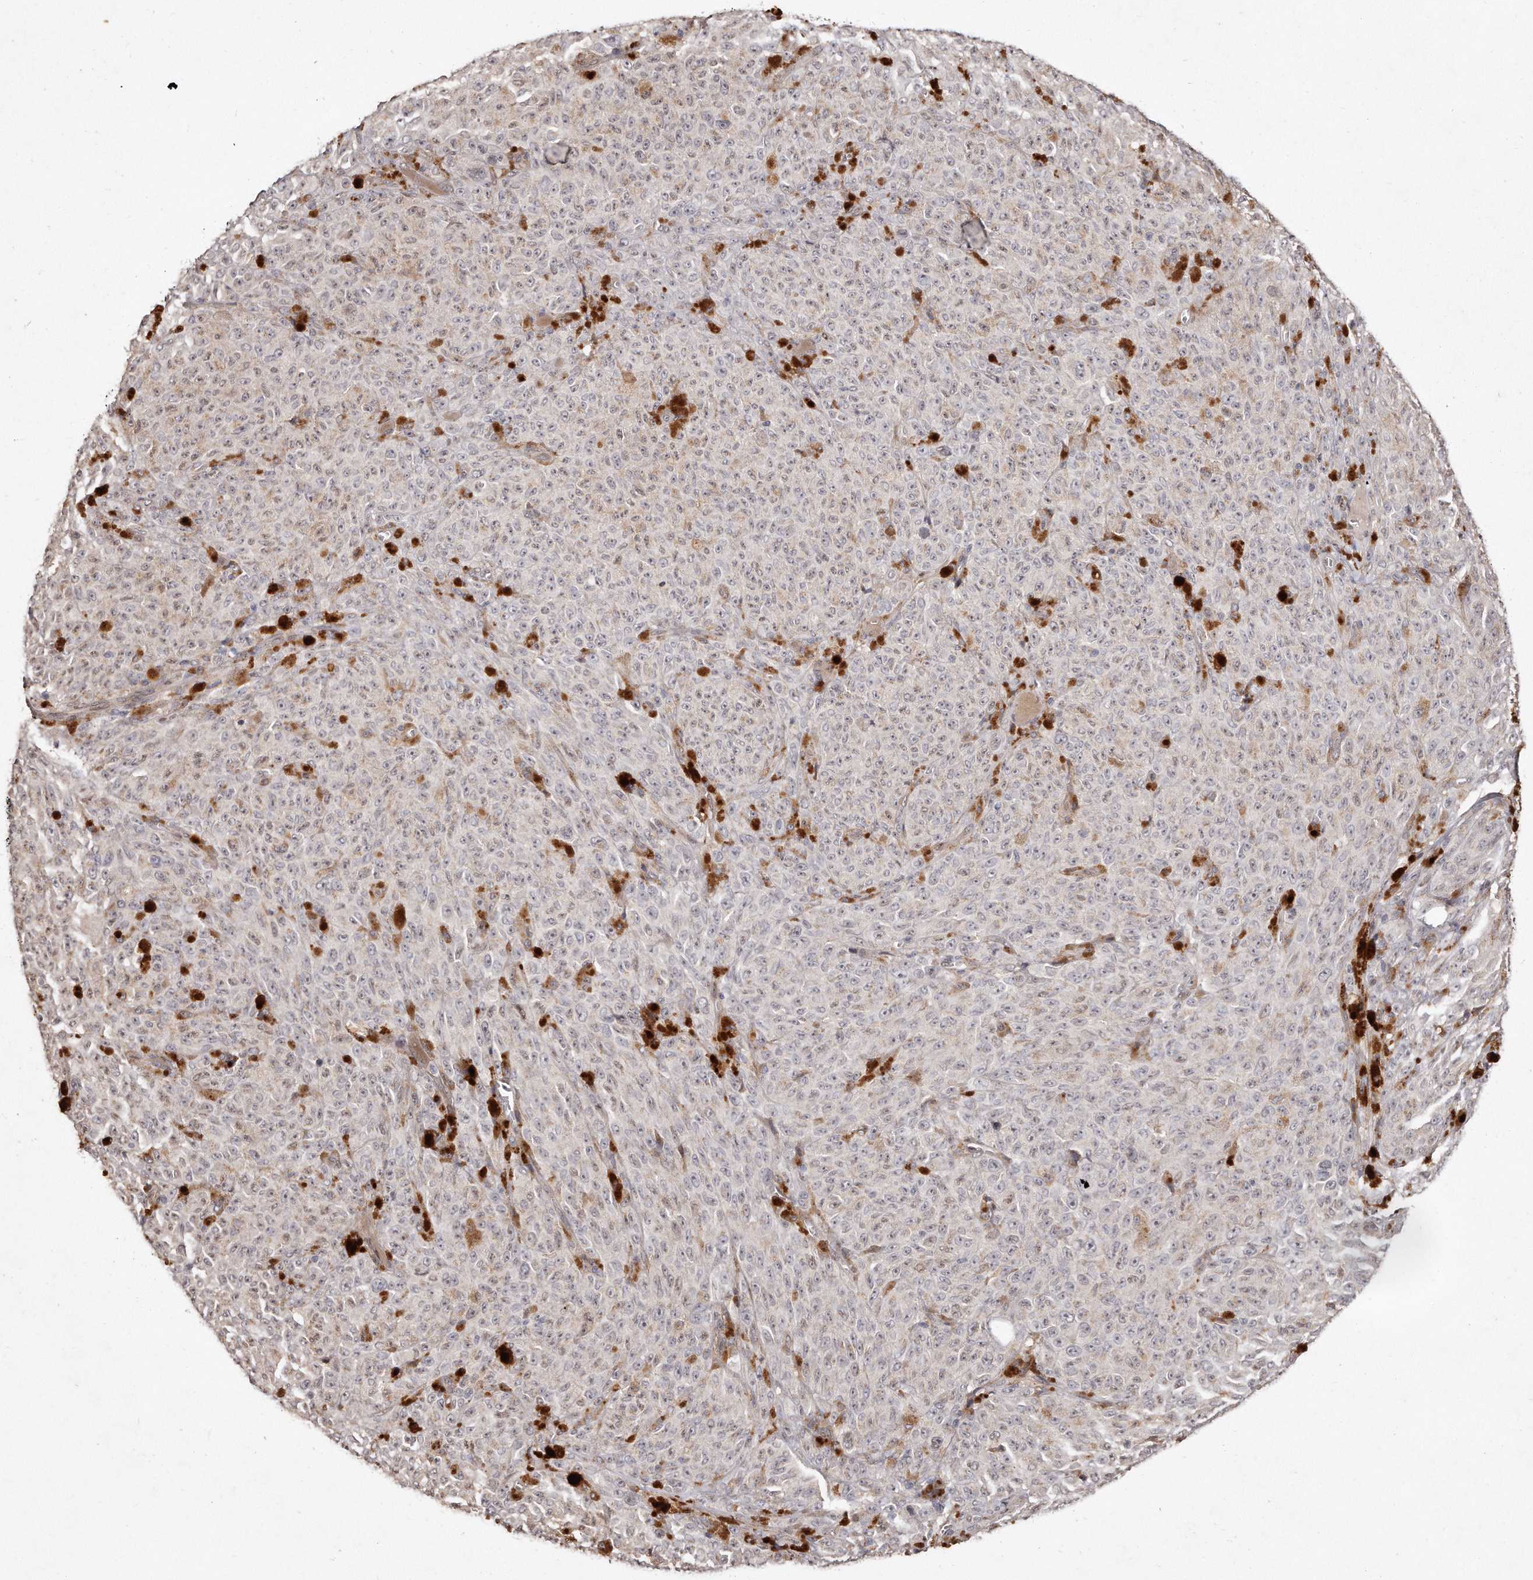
{"staining": {"intensity": "negative", "quantity": "none", "location": "none"}, "tissue": "melanoma", "cell_type": "Tumor cells", "image_type": "cancer", "snomed": [{"axis": "morphology", "description": "Malignant melanoma, NOS"}, {"axis": "topography", "description": "Skin"}], "caption": "This is a photomicrograph of IHC staining of malignant melanoma, which shows no expression in tumor cells. The staining was performed using DAB to visualize the protein expression in brown, while the nuclei were stained in blue with hematoxylin (Magnification: 20x).", "gene": "HASPIN", "patient": {"sex": "female", "age": 82}}